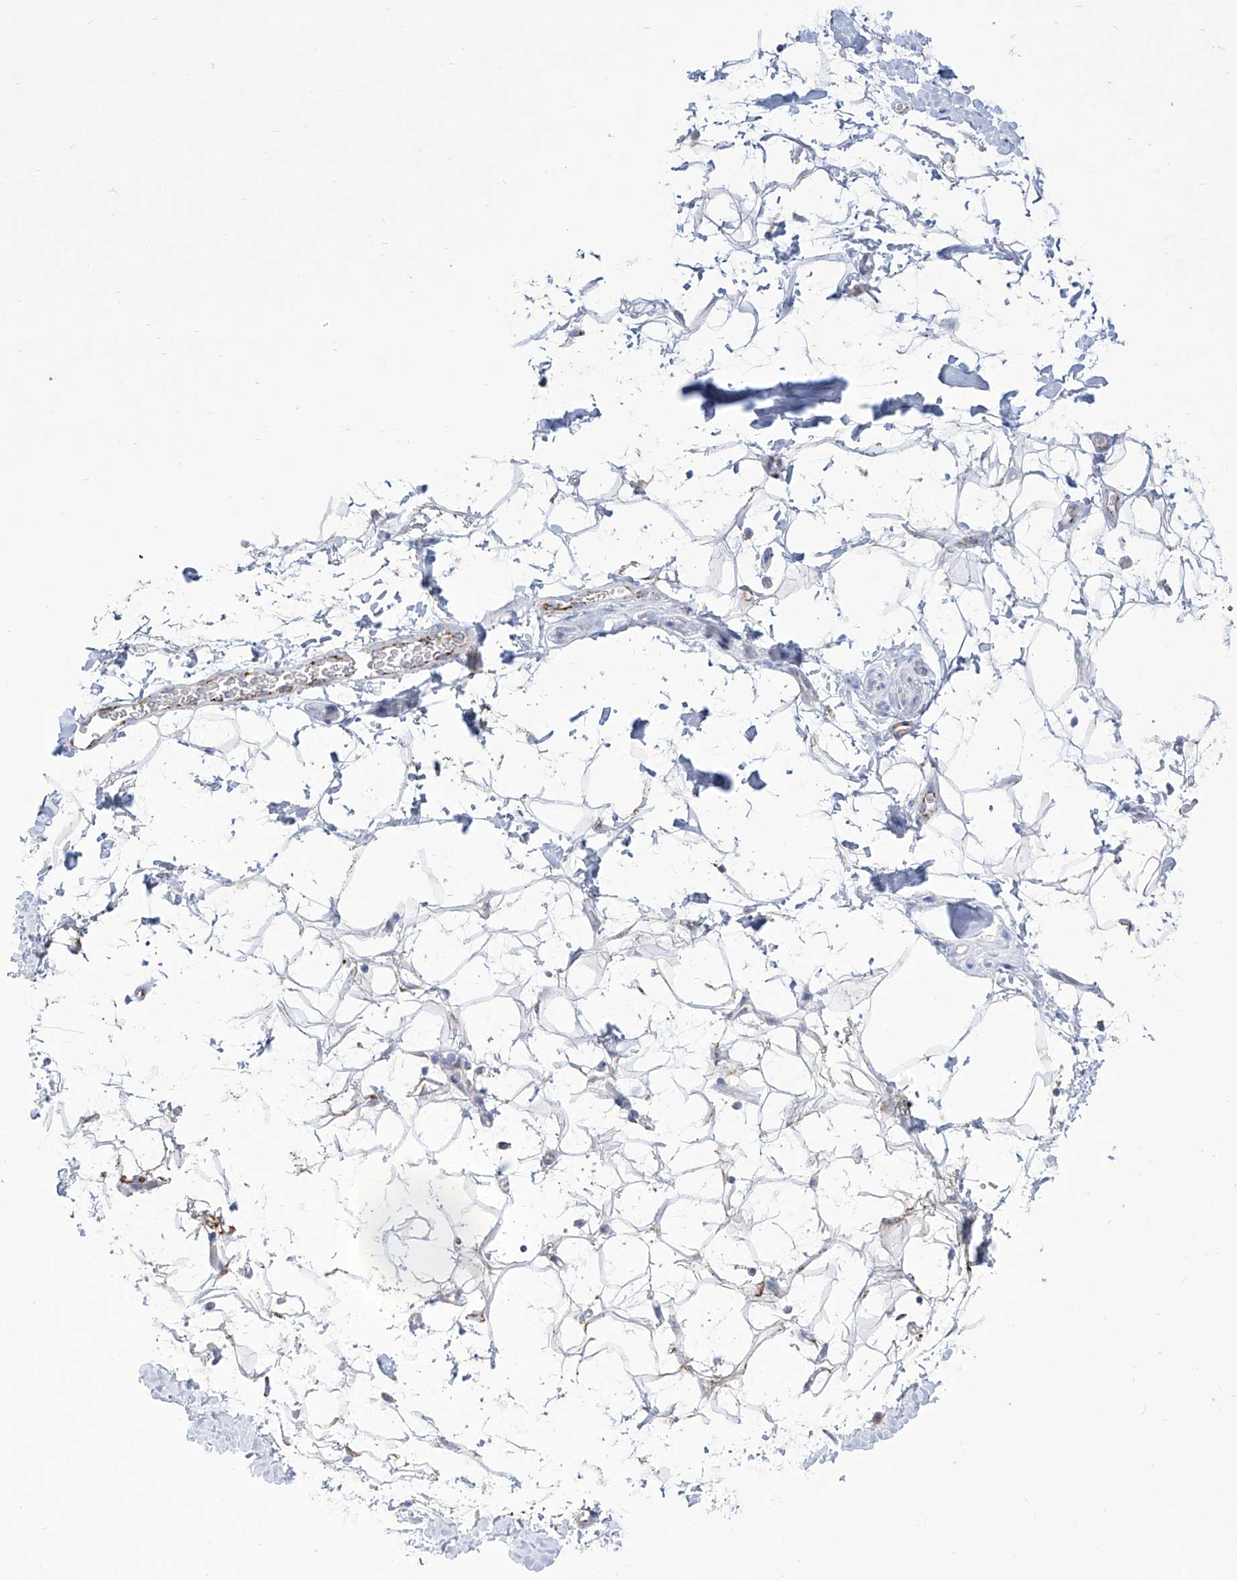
{"staining": {"intensity": "negative", "quantity": "none", "location": "none"}, "tissue": "adipose tissue", "cell_type": "Adipocytes", "image_type": "normal", "snomed": [{"axis": "morphology", "description": "Normal tissue, NOS"}, {"axis": "morphology", "description": "Adenocarcinoma, NOS"}, {"axis": "topography", "description": "Pancreas"}, {"axis": "topography", "description": "Peripheral nerve tissue"}], "caption": "Adipocytes are negative for protein expression in benign human adipose tissue. Brightfield microscopy of immunohistochemistry stained with DAB (brown) and hematoxylin (blue), captured at high magnification.", "gene": "ALDH6A1", "patient": {"sex": "male", "age": 59}}